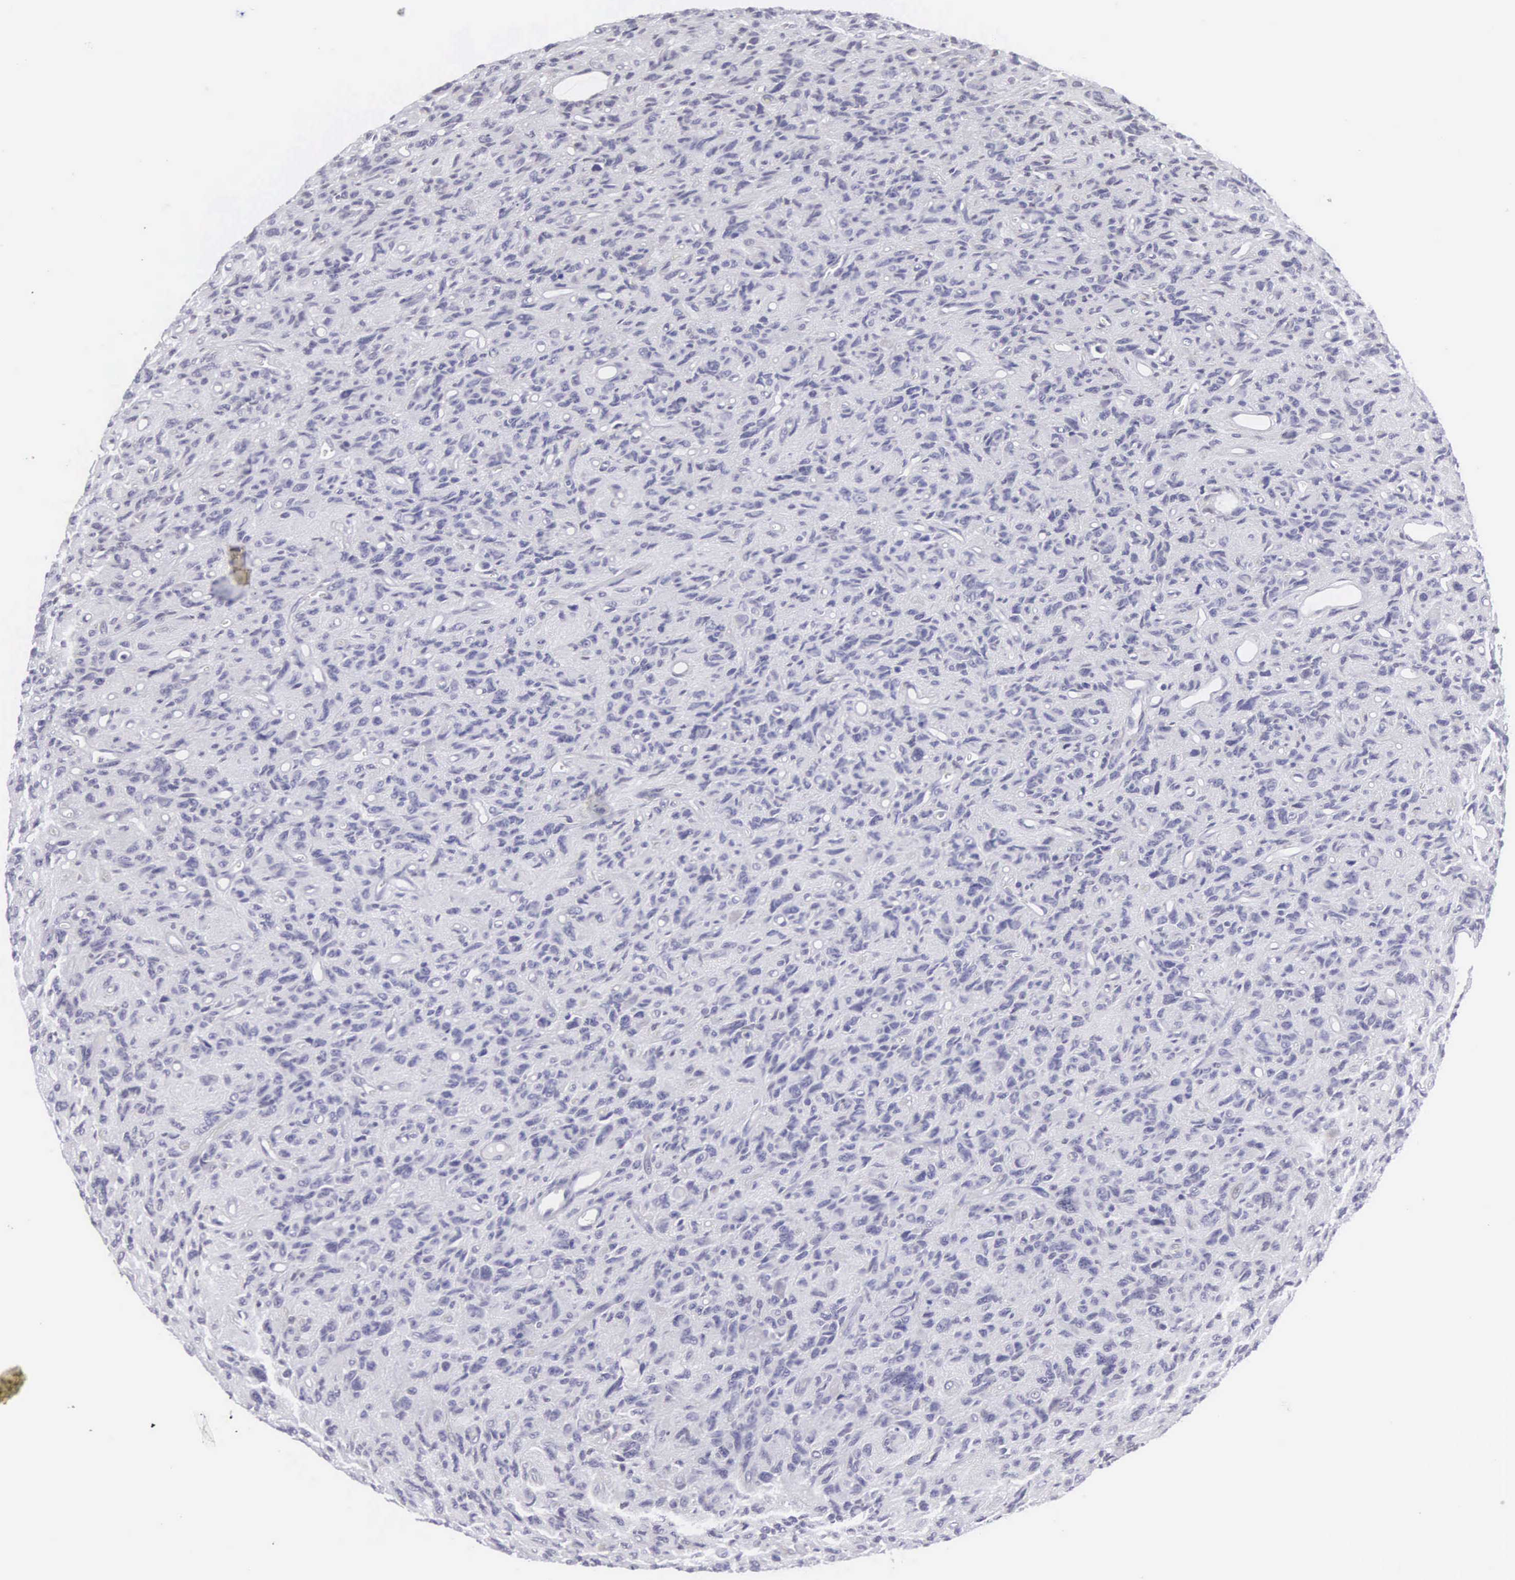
{"staining": {"intensity": "negative", "quantity": "none", "location": "none"}, "tissue": "glioma", "cell_type": "Tumor cells", "image_type": "cancer", "snomed": [{"axis": "morphology", "description": "Glioma, malignant, High grade"}, {"axis": "topography", "description": "Brain"}], "caption": "Immunohistochemistry (IHC) histopathology image of glioma stained for a protein (brown), which demonstrates no positivity in tumor cells. (DAB immunohistochemistry (IHC) visualized using brightfield microscopy, high magnification).", "gene": "ETV6", "patient": {"sex": "female", "age": 60}}